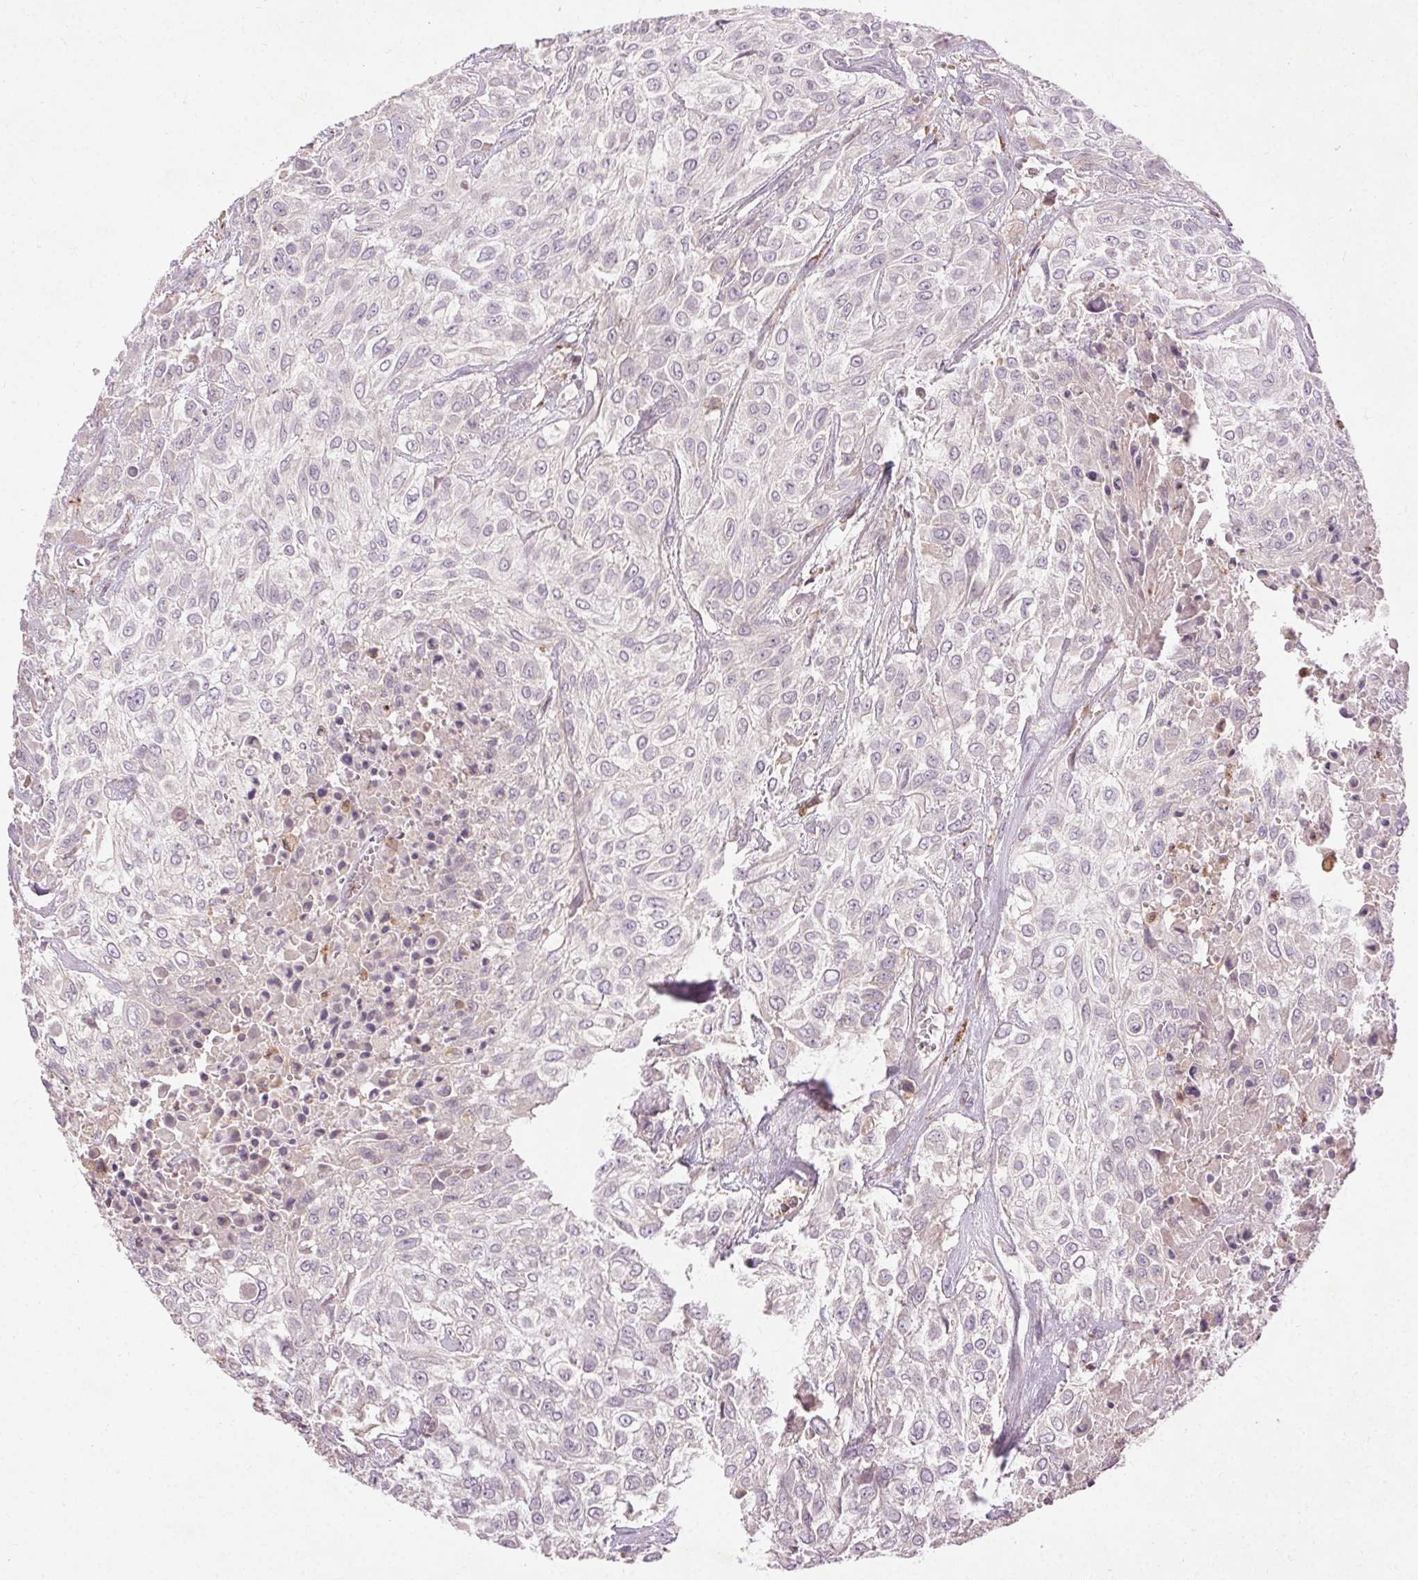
{"staining": {"intensity": "negative", "quantity": "none", "location": "none"}, "tissue": "urothelial cancer", "cell_type": "Tumor cells", "image_type": "cancer", "snomed": [{"axis": "morphology", "description": "Urothelial carcinoma, High grade"}, {"axis": "topography", "description": "Urinary bladder"}], "caption": "DAB immunohistochemical staining of human urothelial cancer demonstrates no significant expression in tumor cells. Nuclei are stained in blue.", "gene": "REP15", "patient": {"sex": "male", "age": 57}}